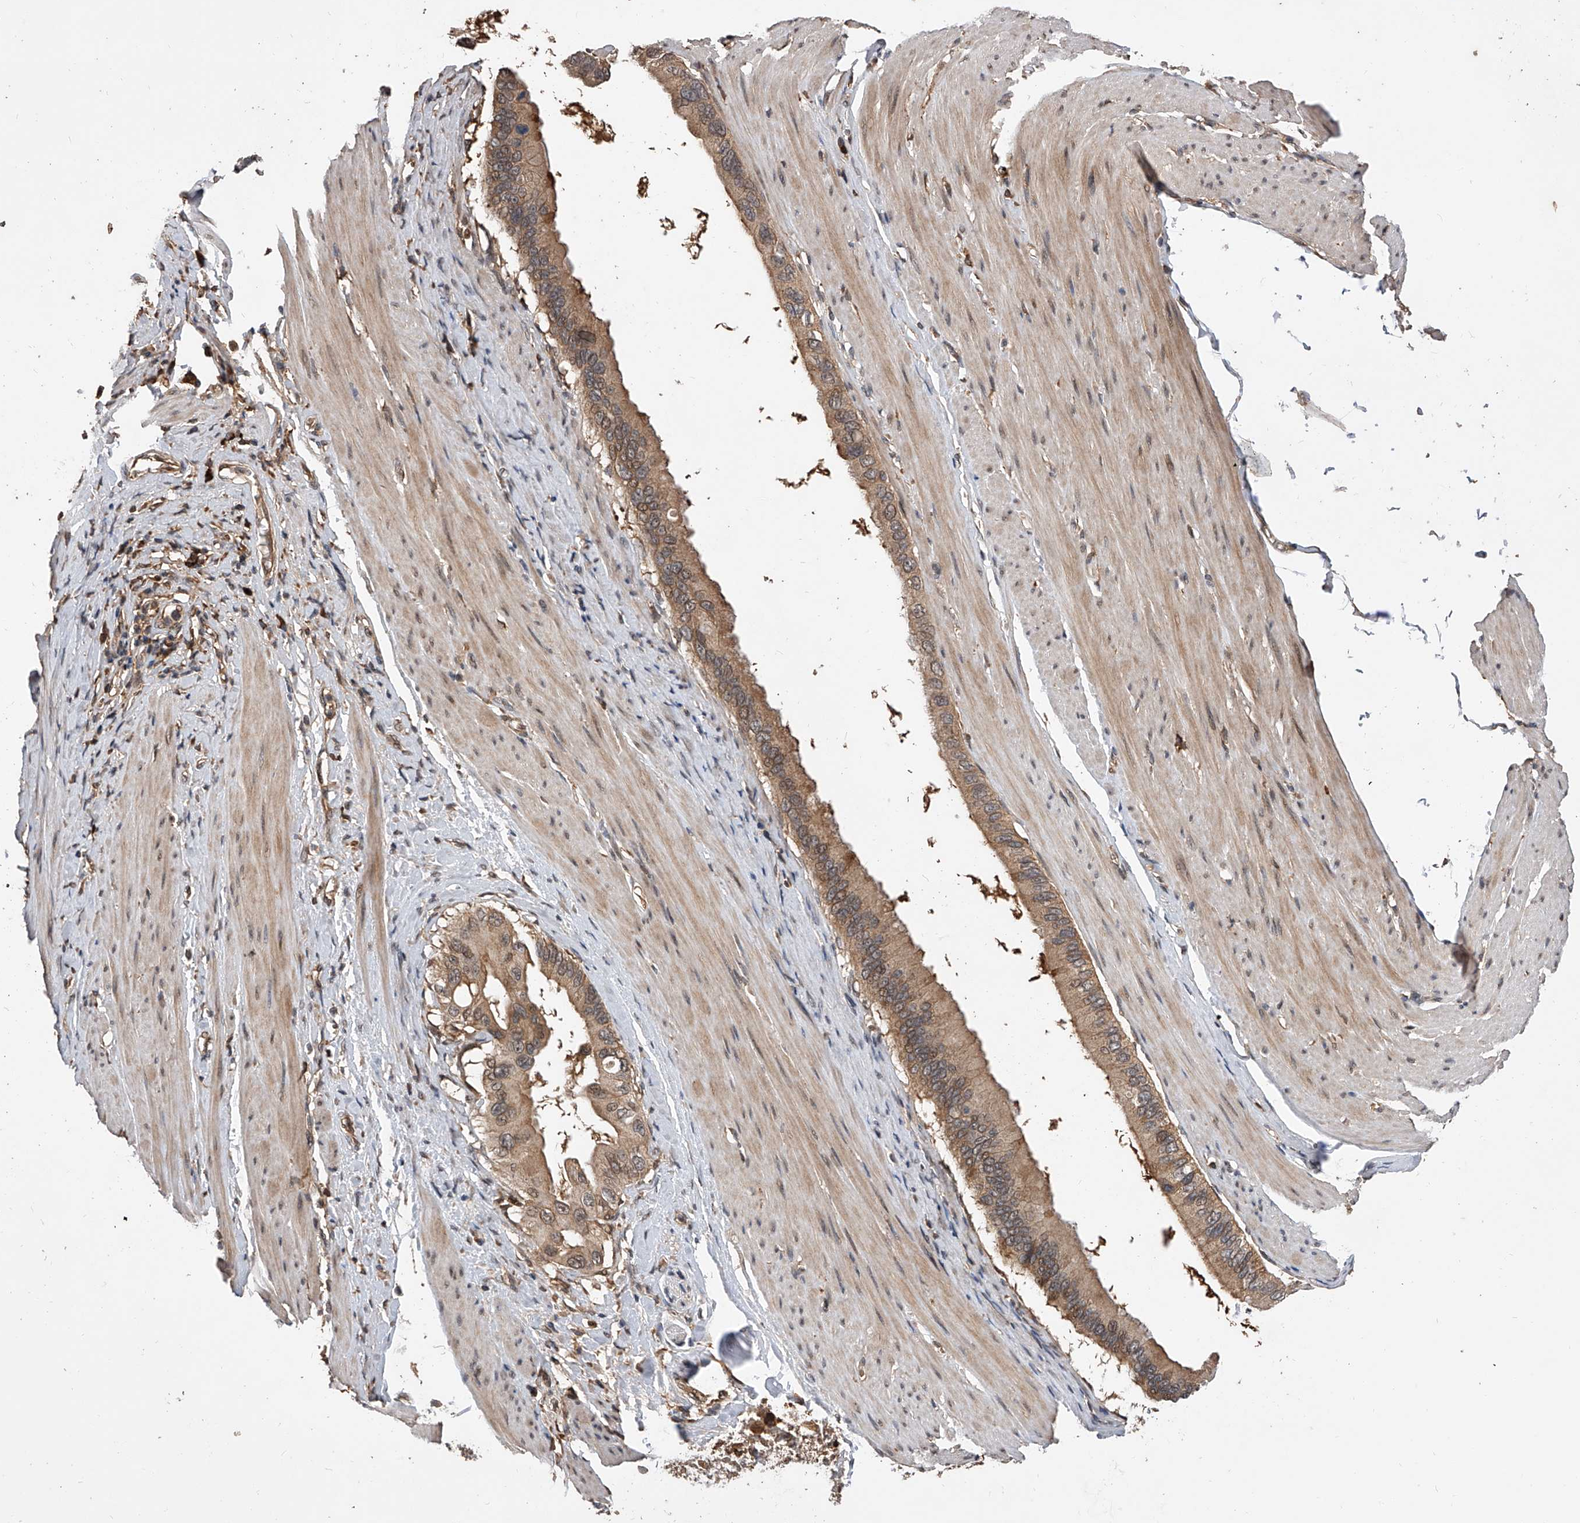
{"staining": {"intensity": "moderate", "quantity": ">75%", "location": "cytoplasmic/membranous"}, "tissue": "pancreatic cancer", "cell_type": "Tumor cells", "image_type": "cancer", "snomed": [{"axis": "morphology", "description": "Adenocarcinoma, NOS"}, {"axis": "topography", "description": "Pancreas"}], "caption": "Immunohistochemistry image of human pancreatic cancer stained for a protein (brown), which shows medium levels of moderate cytoplasmic/membranous expression in approximately >75% of tumor cells.", "gene": "CFAP410", "patient": {"sex": "female", "age": 56}}